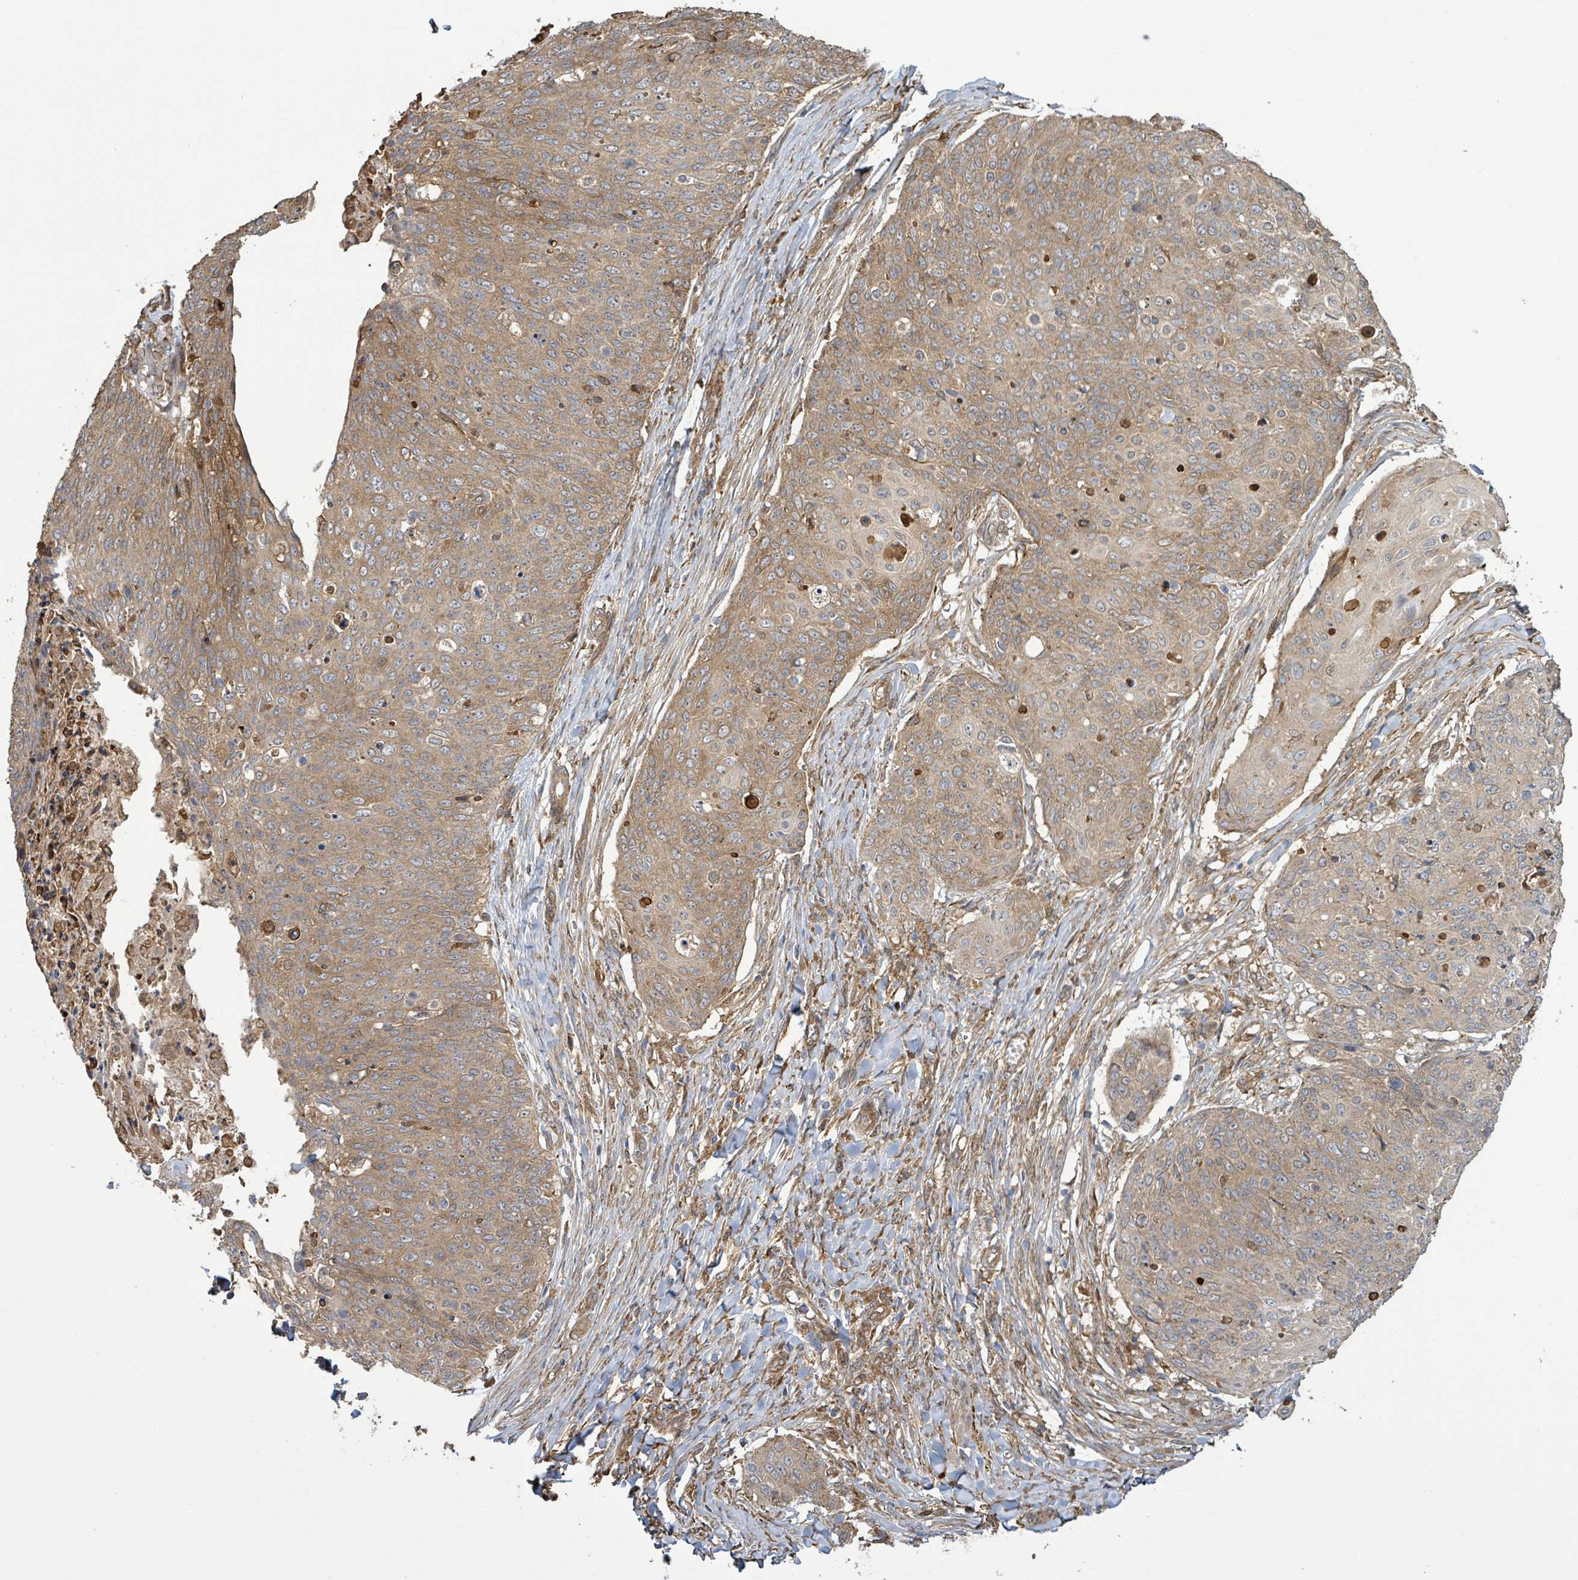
{"staining": {"intensity": "moderate", "quantity": ">75%", "location": "cytoplasmic/membranous"}, "tissue": "skin cancer", "cell_type": "Tumor cells", "image_type": "cancer", "snomed": [{"axis": "morphology", "description": "Squamous cell carcinoma, NOS"}, {"axis": "topography", "description": "Skin"}, {"axis": "topography", "description": "Vulva"}], "caption": "This image reveals IHC staining of squamous cell carcinoma (skin), with medium moderate cytoplasmic/membranous expression in approximately >75% of tumor cells.", "gene": "ARPIN", "patient": {"sex": "female", "age": 85}}